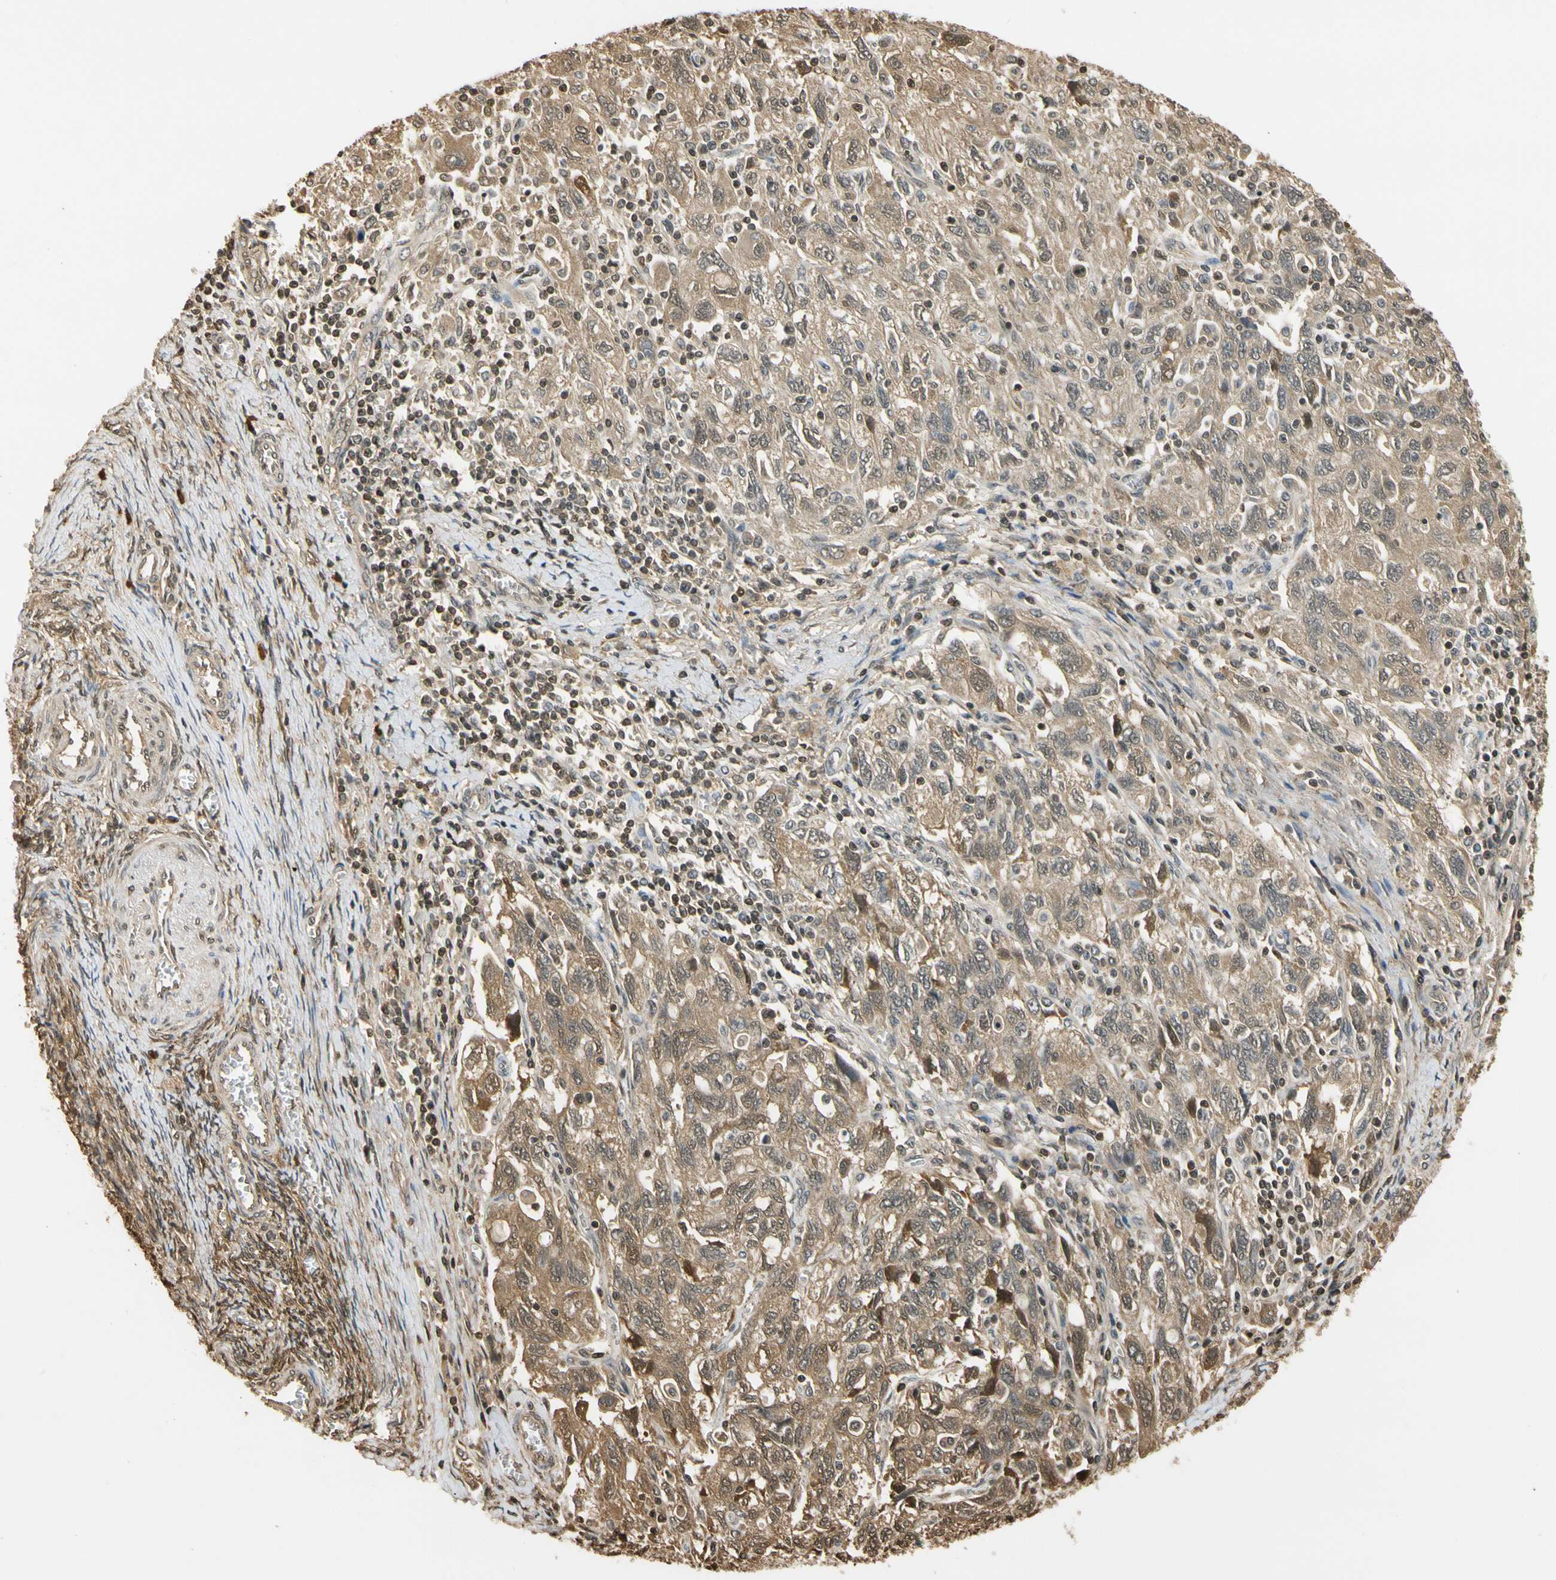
{"staining": {"intensity": "moderate", "quantity": ">75%", "location": "cytoplasmic/membranous"}, "tissue": "ovarian cancer", "cell_type": "Tumor cells", "image_type": "cancer", "snomed": [{"axis": "morphology", "description": "Carcinoma, NOS"}, {"axis": "morphology", "description": "Cystadenocarcinoma, serous, NOS"}, {"axis": "topography", "description": "Ovary"}], "caption": "Tumor cells show medium levels of moderate cytoplasmic/membranous positivity in about >75% of cells in ovarian cancer (serous cystadenocarcinoma).", "gene": "SOD1", "patient": {"sex": "female", "age": 69}}